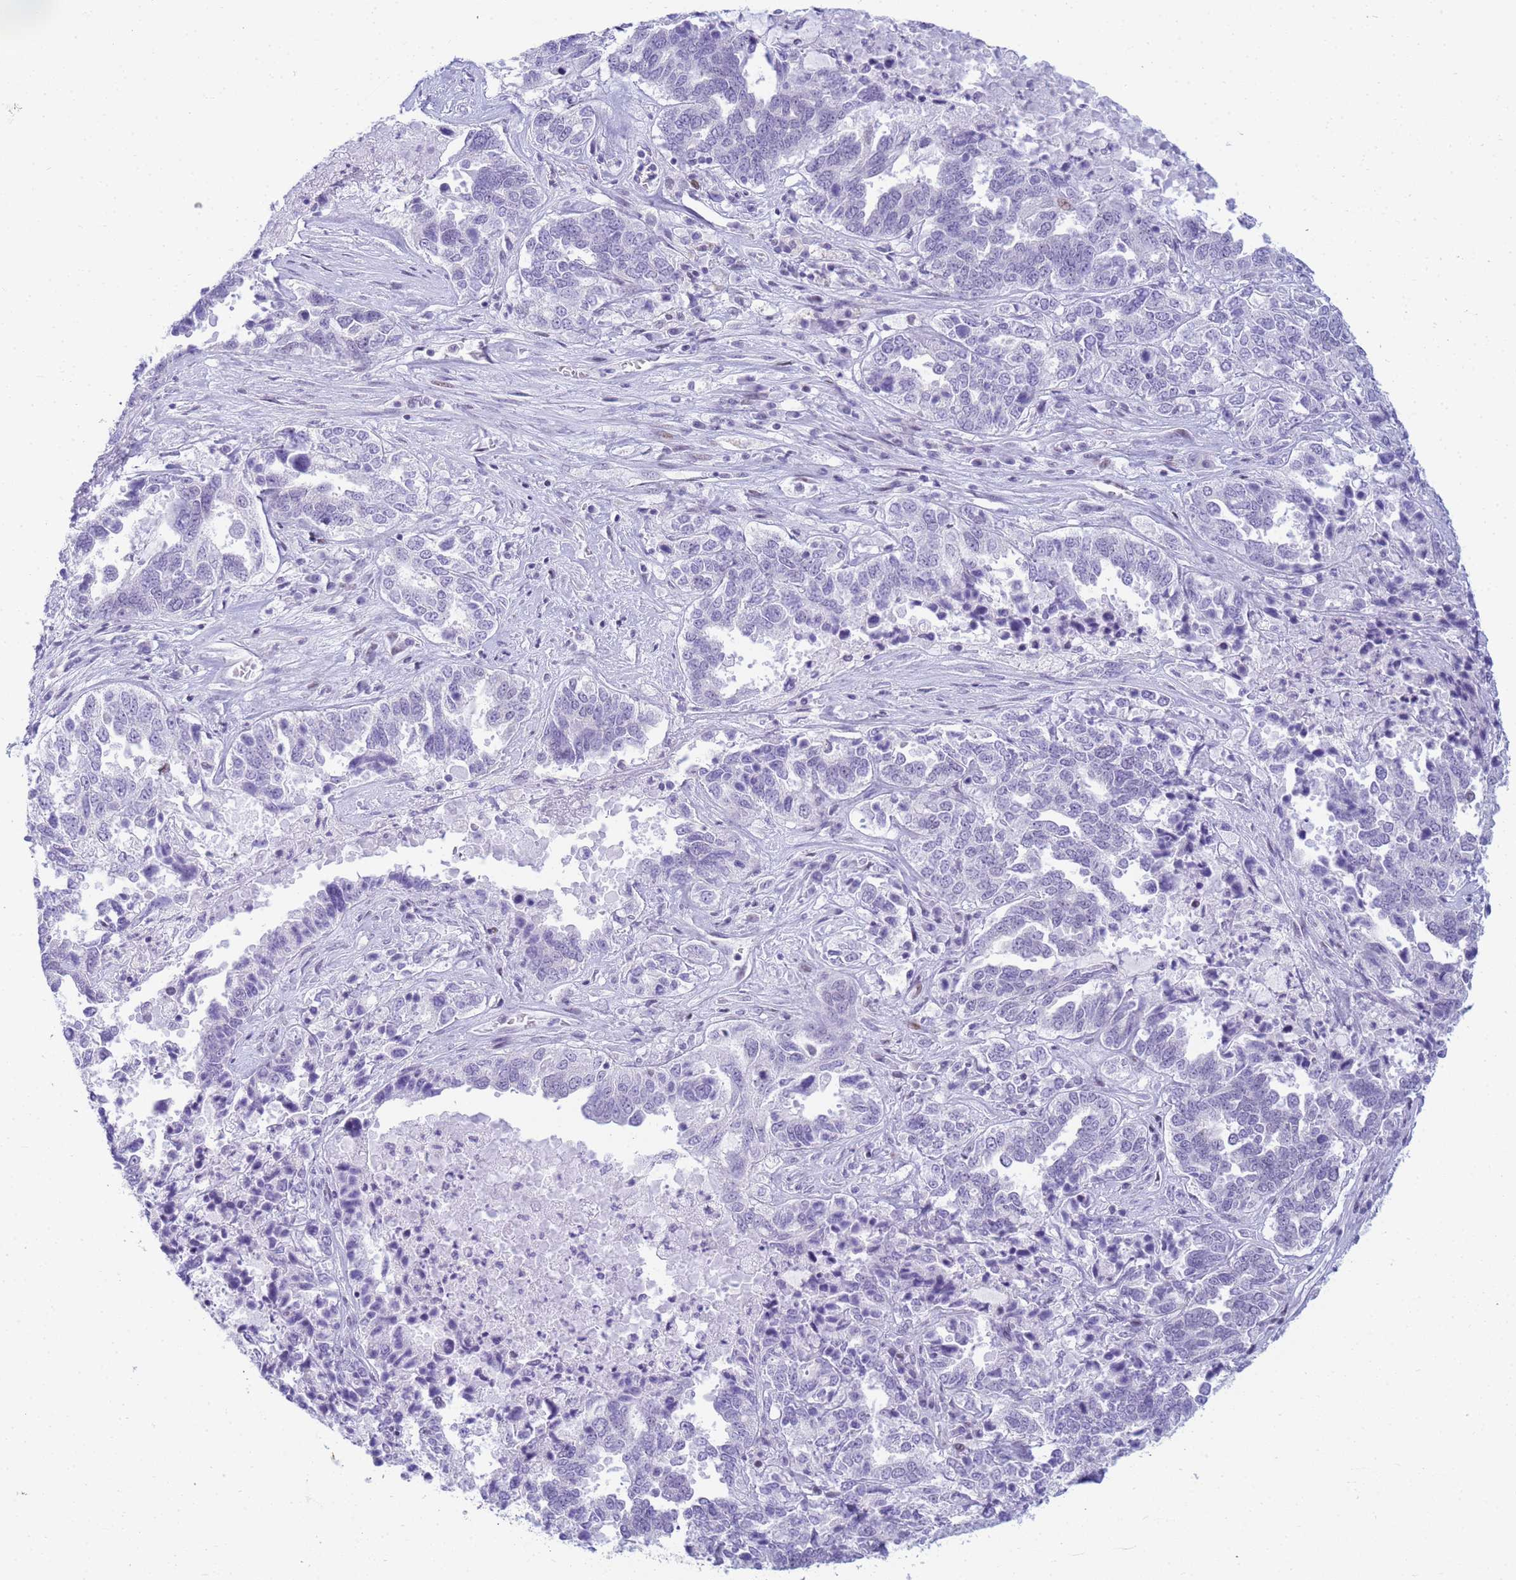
{"staining": {"intensity": "negative", "quantity": "none", "location": "none"}, "tissue": "ovarian cancer", "cell_type": "Tumor cells", "image_type": "cancer", "snomed": [{"axis": "morphology", "description": "Carcinoma, endometroid"}, {"axis": "topography", "description": "Ovary"}], "caption": "Ovarian cancer stained for a protein using immunohistochemistry shows no expression tumor cells.", "gene": "SNX20", "patient": {"sex": "female", "age": 62}}